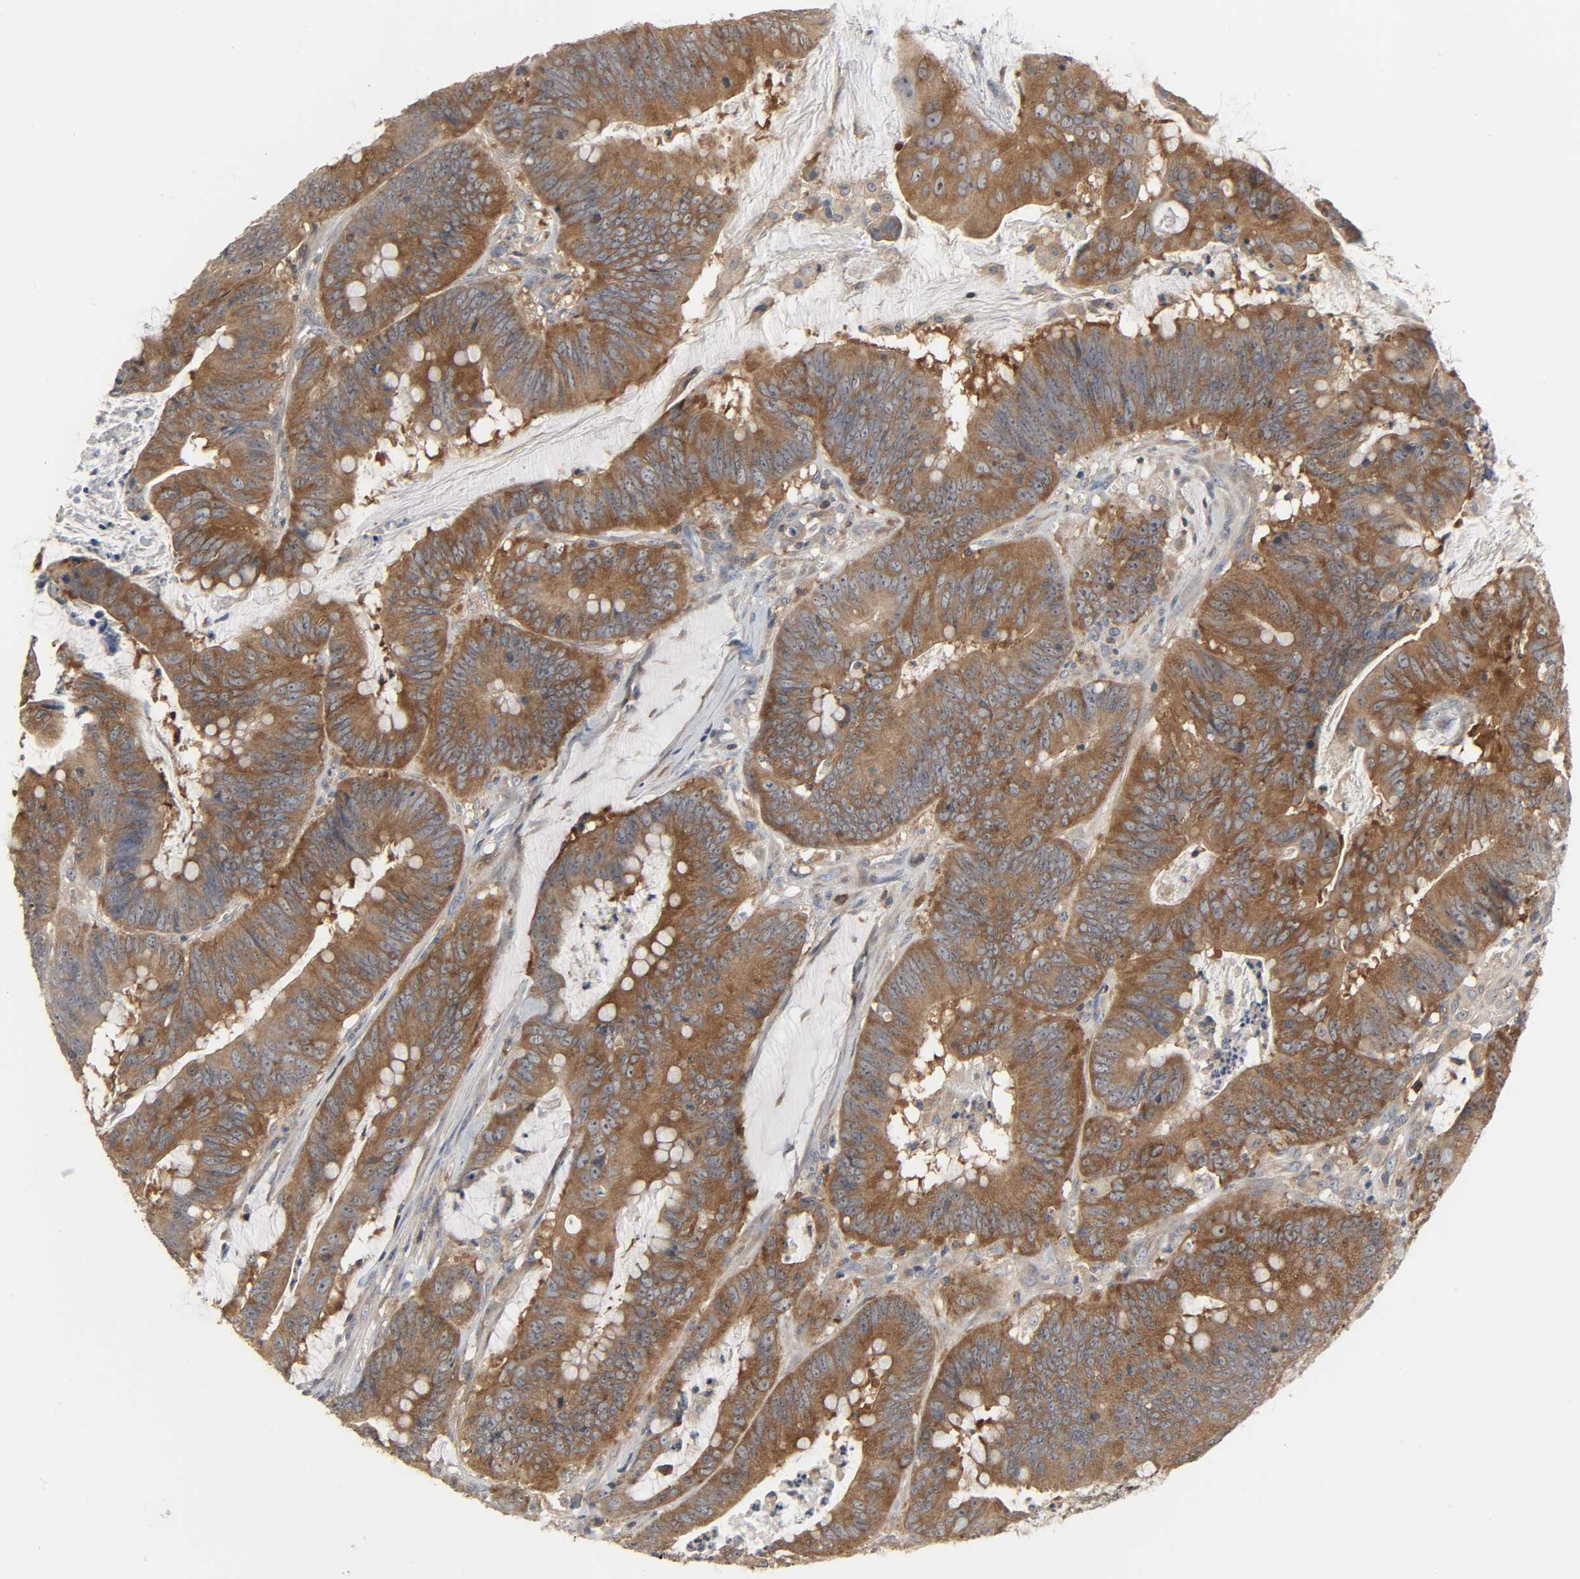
{"staining": {"intensity": "strong", "quantity": ">75%", "location": "cytoplasmic/membranous"}, "tissue": "colorectal cancer", "cell_type": "Tumor cells", "image_type": "cancer", "snomed": [{"axis": "morphology", "description": "Adenocarcinoma, NOS"}, {"axis": "topography", "description": "Colon"}], "caption": "About >75% of tumor cells in colorectal cancer (adenocarcinoma) display strong cytoplasmic/membranous protein expression as visualized by brown immunohistochemical staining.", "gene": "PLEKHA2", "patient": {"sex": "male", "age": 45}}